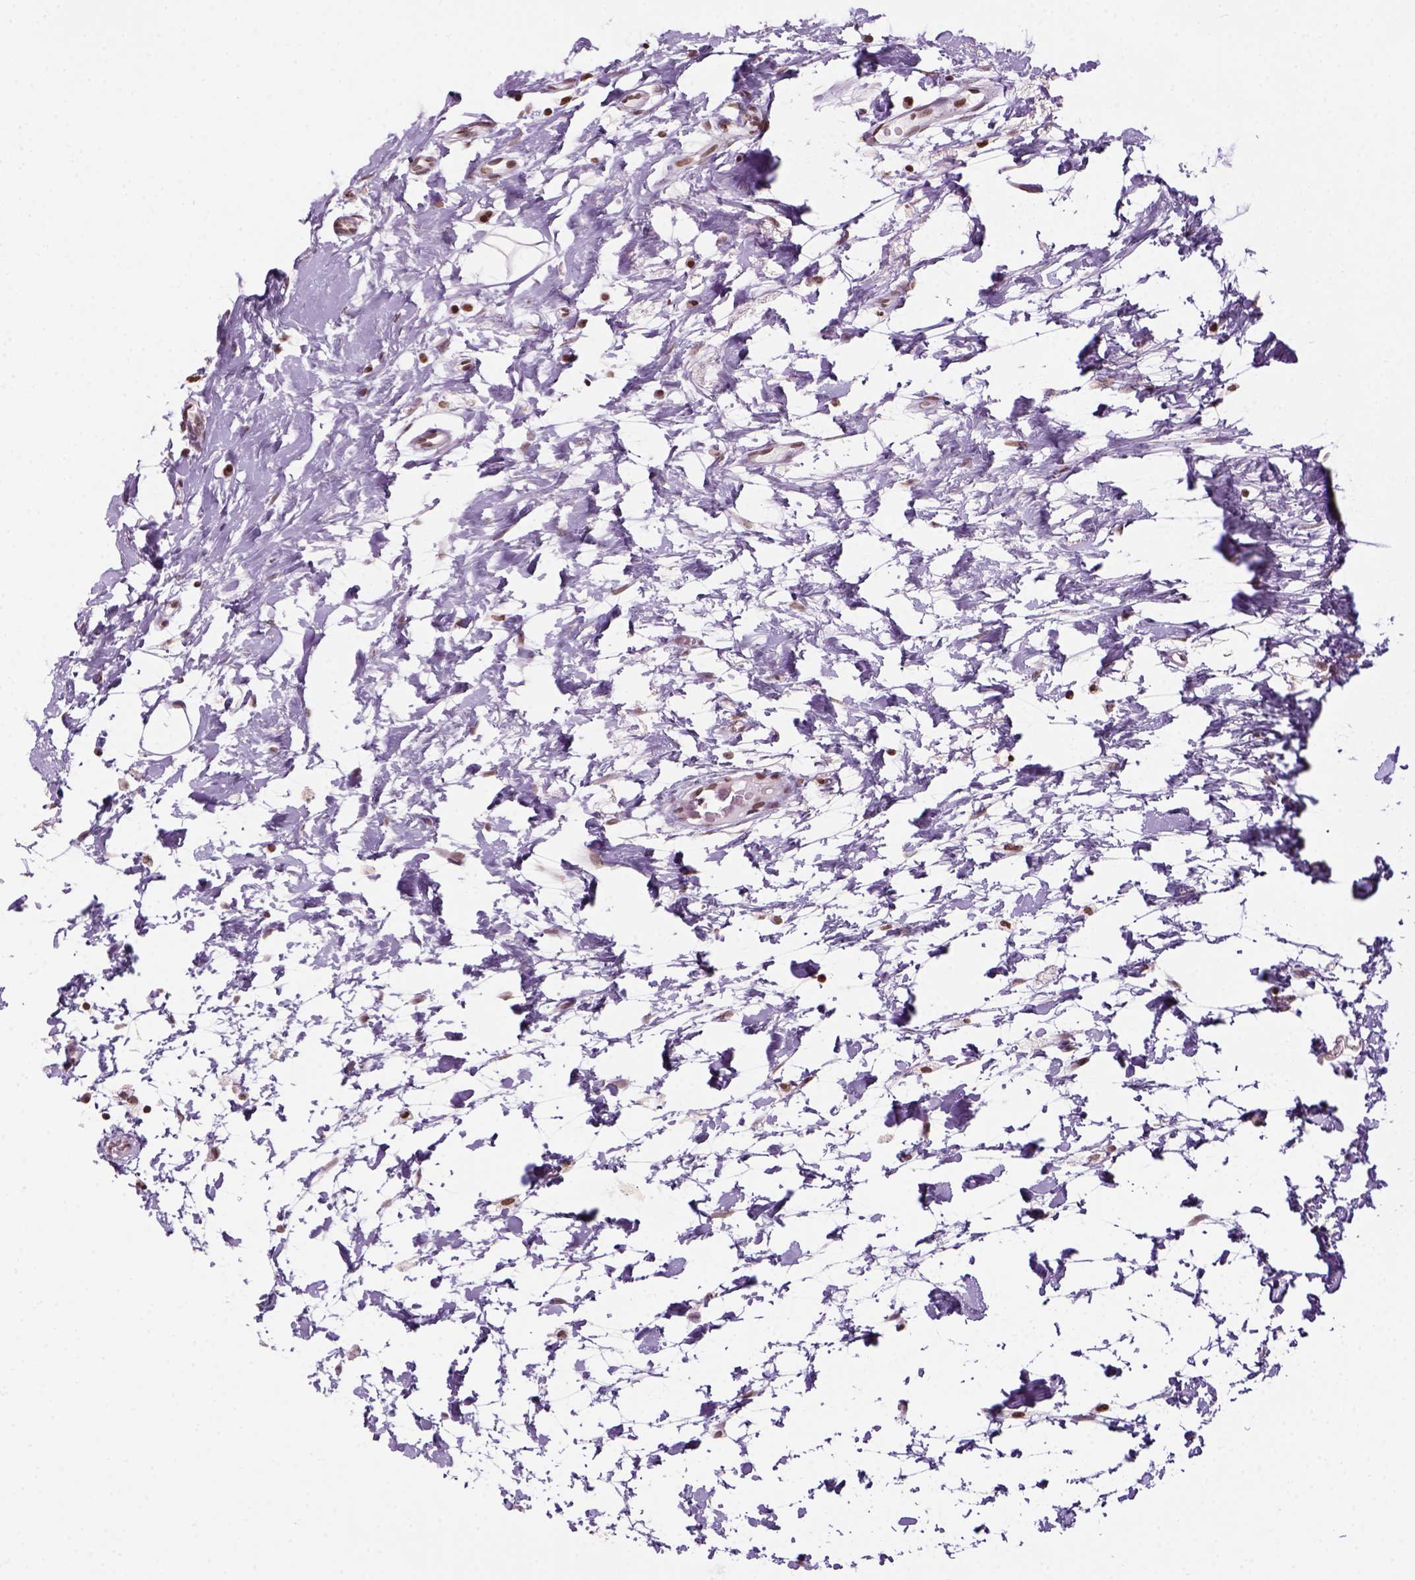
{"staining": {"intensity": "moderate", "quantity": ">75%", "location": "nuclear"}, "tissue": "breast cancer", "cell_type": "Tumor cells", "image_type": "cancer", "snomed": [{"axis": "morphology", "description": "Duct carcinoma"}, {"axis": "topography", "description": "Breast"}], "caption": "Breast cancer stained with a brown dye displays moderate nuclear positive staining in about >75% of tumor cells.", "gene": "GOT1", "patient": {"sex": "female", "age": 43}}